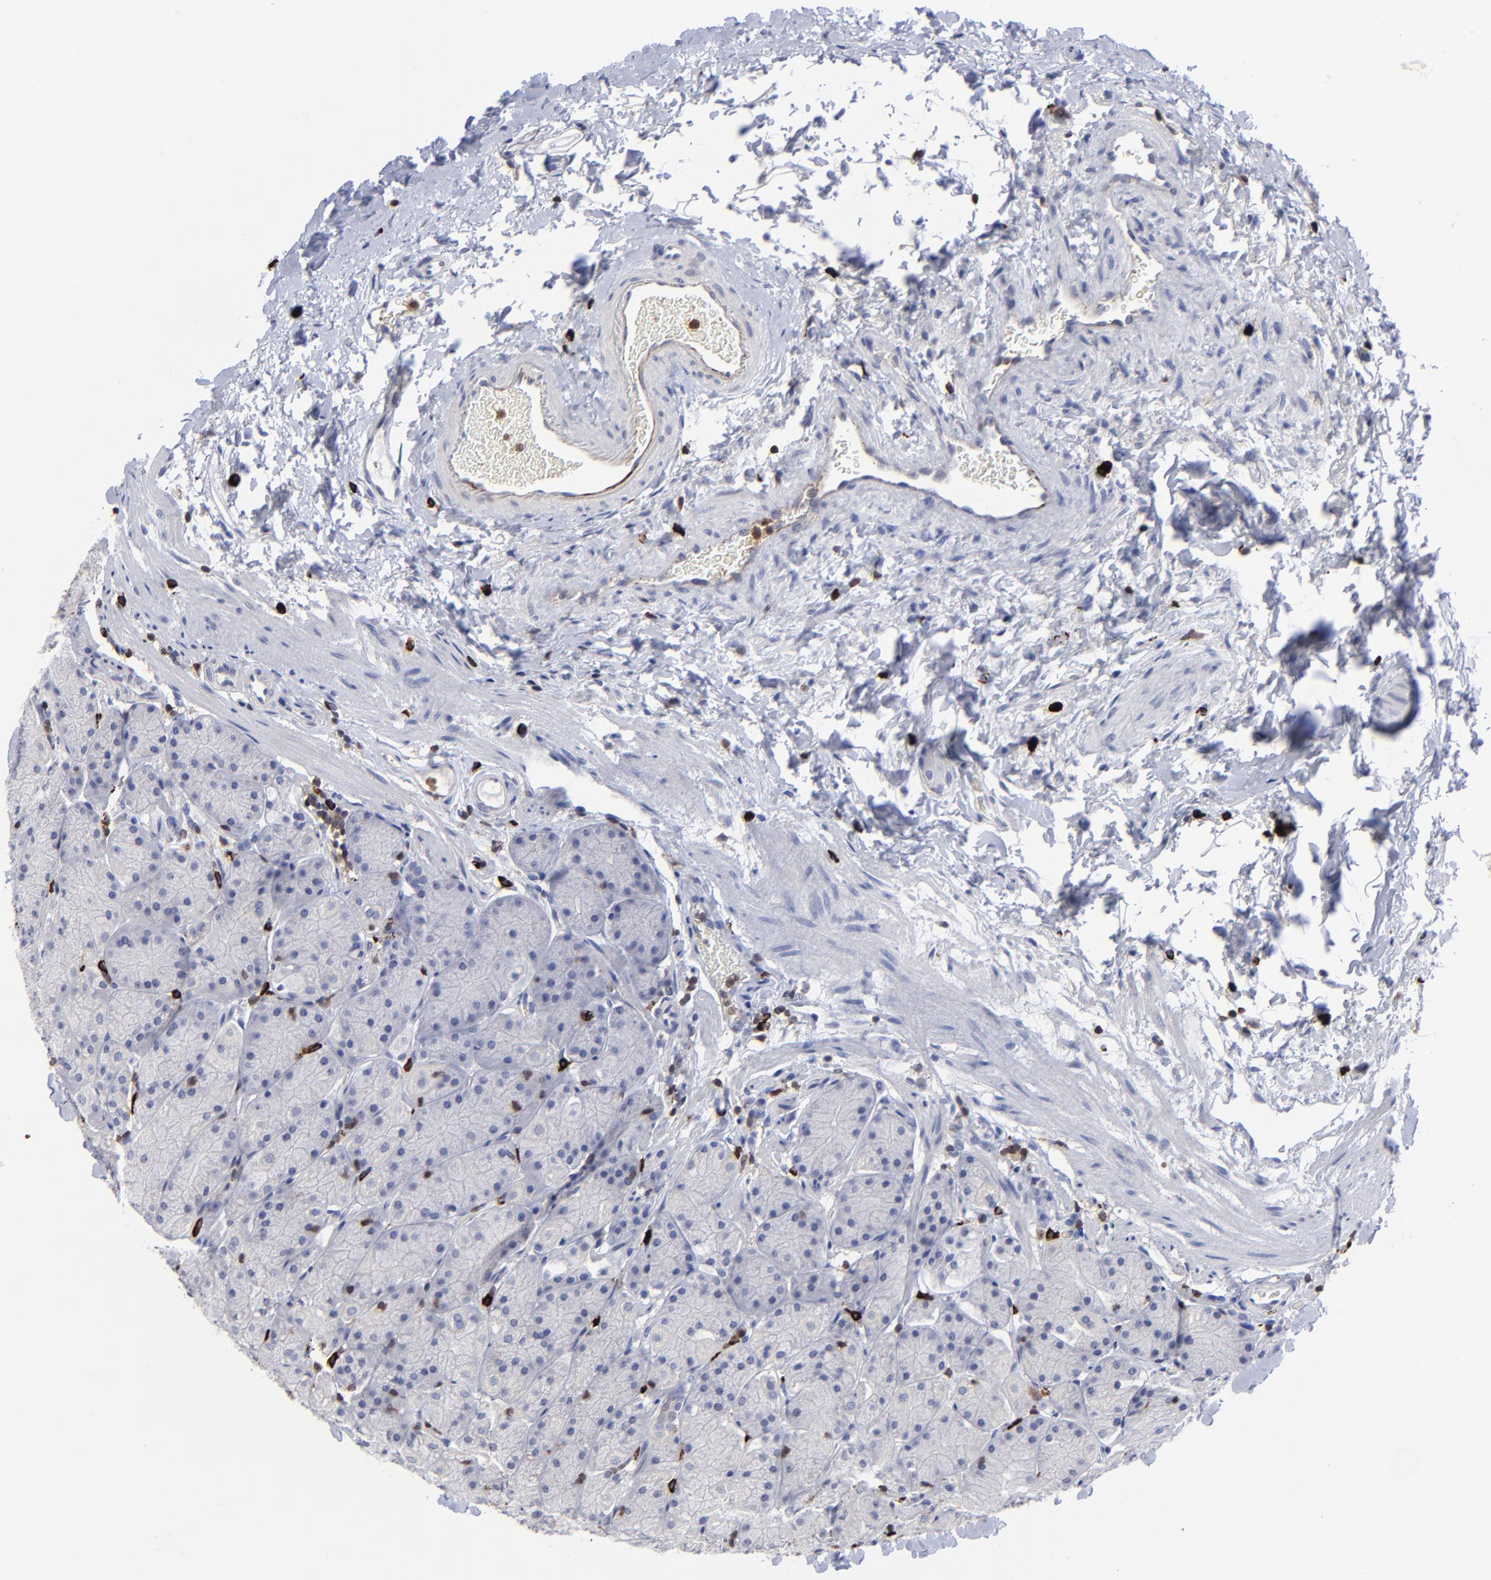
{"staining": {"intensity": "negative", "quantity": "none", "location": "none"}, "tissue": "stomach", "cell_type": "Glandular cells", "image_type": "normal", "snomed": [{"axis": "morphology", "description": "Normal tissue, NOS"}, {"axis": "topography", "description": "Stomach, upper"}, {"axis": "topography", "description": "Stomach"}], "caption": "DAB immunohistochemical staining of benign human stomach displays no significant expression in glandular cells.", "gene": "TBXT", "patient": {"sex": "male", "age": 76}}